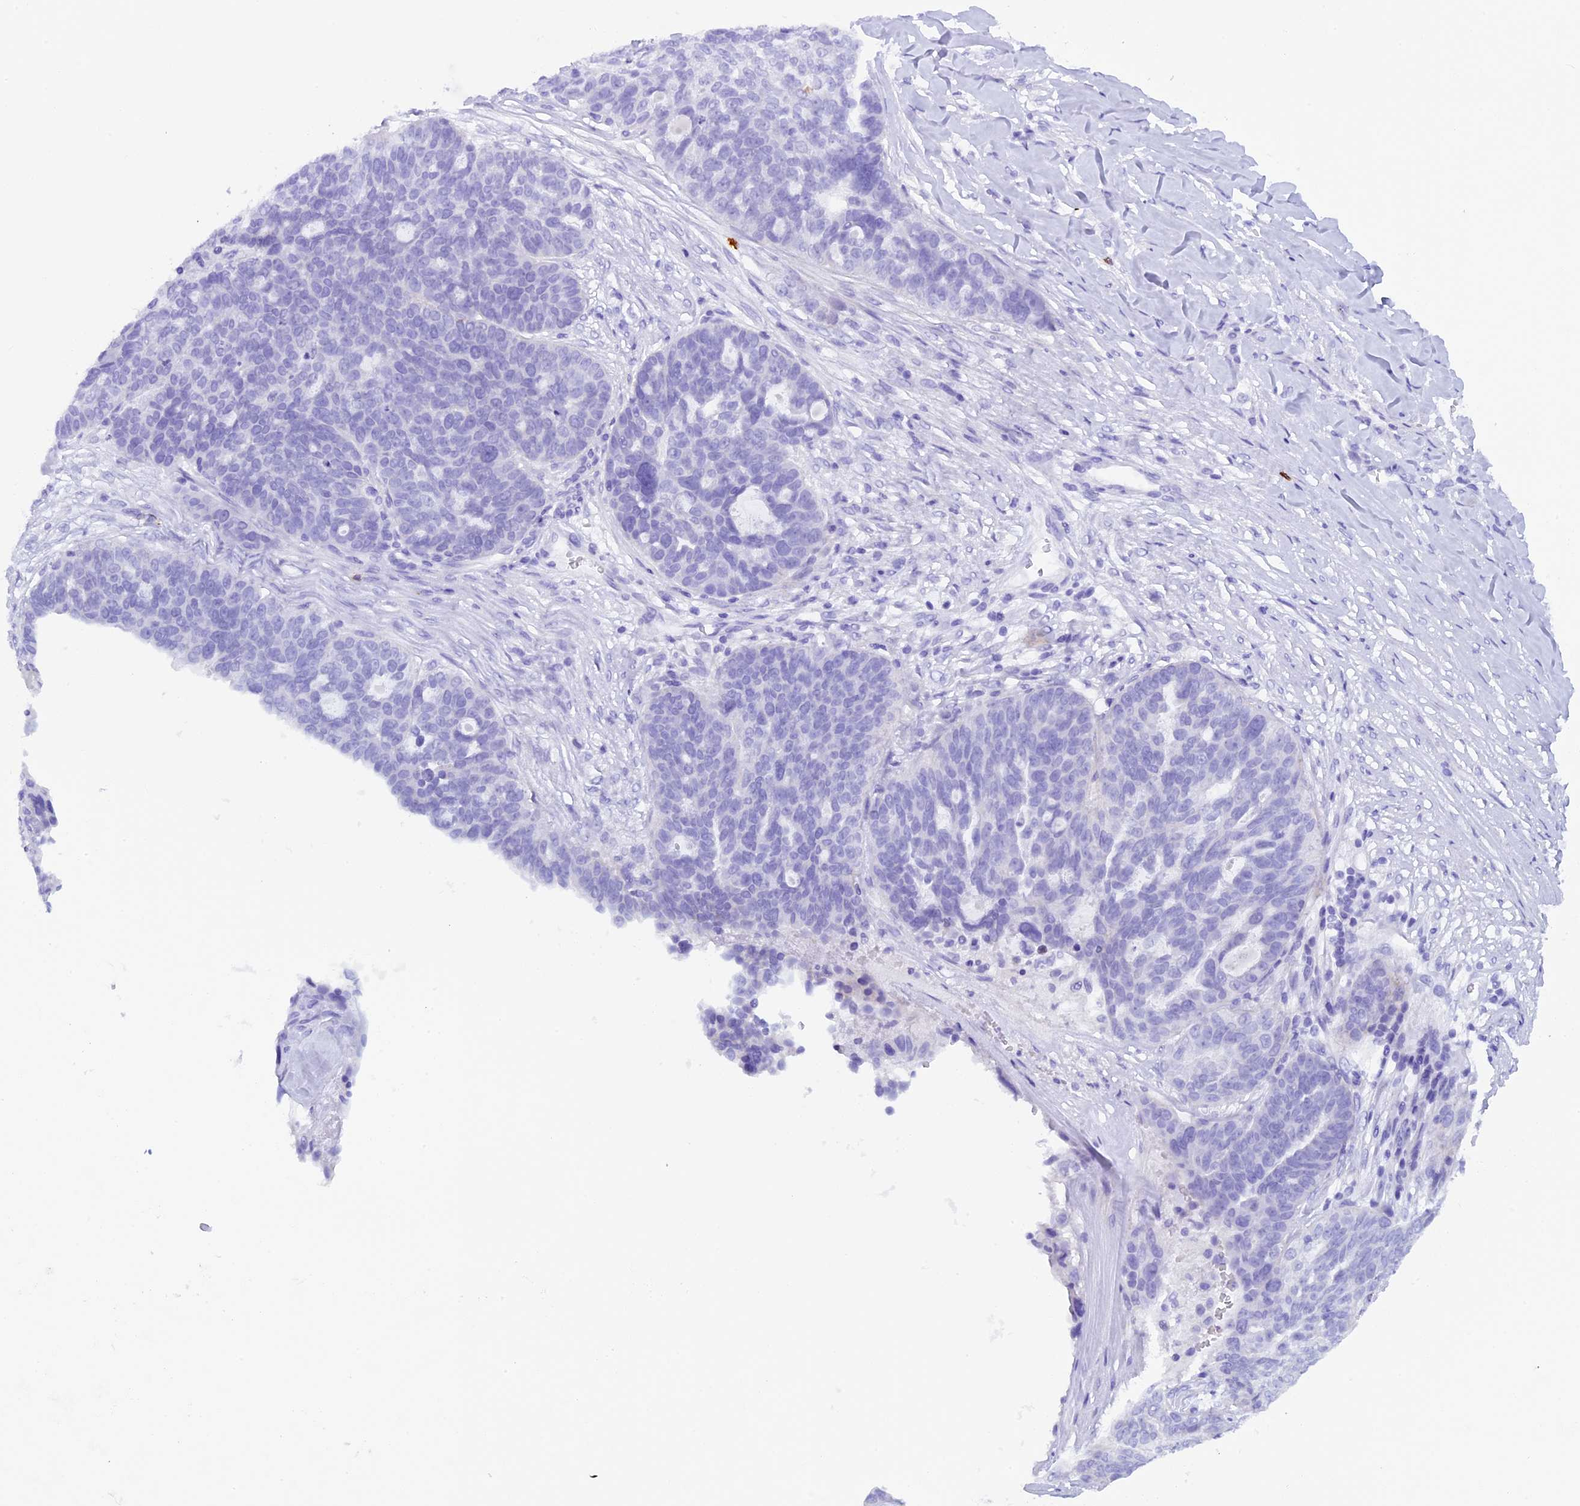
{"staining": {"intensity": "negative", "quantity": "none", "location": "none"}, "tissue": "ovarian cancer", "cell_type": "Tumor cells", "image_type": "cancer", "snomed": [{"axis": "morphology", "description": "Cystadenocarcinoma, serous, NOS"}, {"axis": "topography", "description": "Ovary"}], "caption": "Tumor cells are negative for brown protein staining in ovarian serous cystadenocarcinoma.", "gene": "RTTN", "patient": {"sex": "female", "age": 59}}